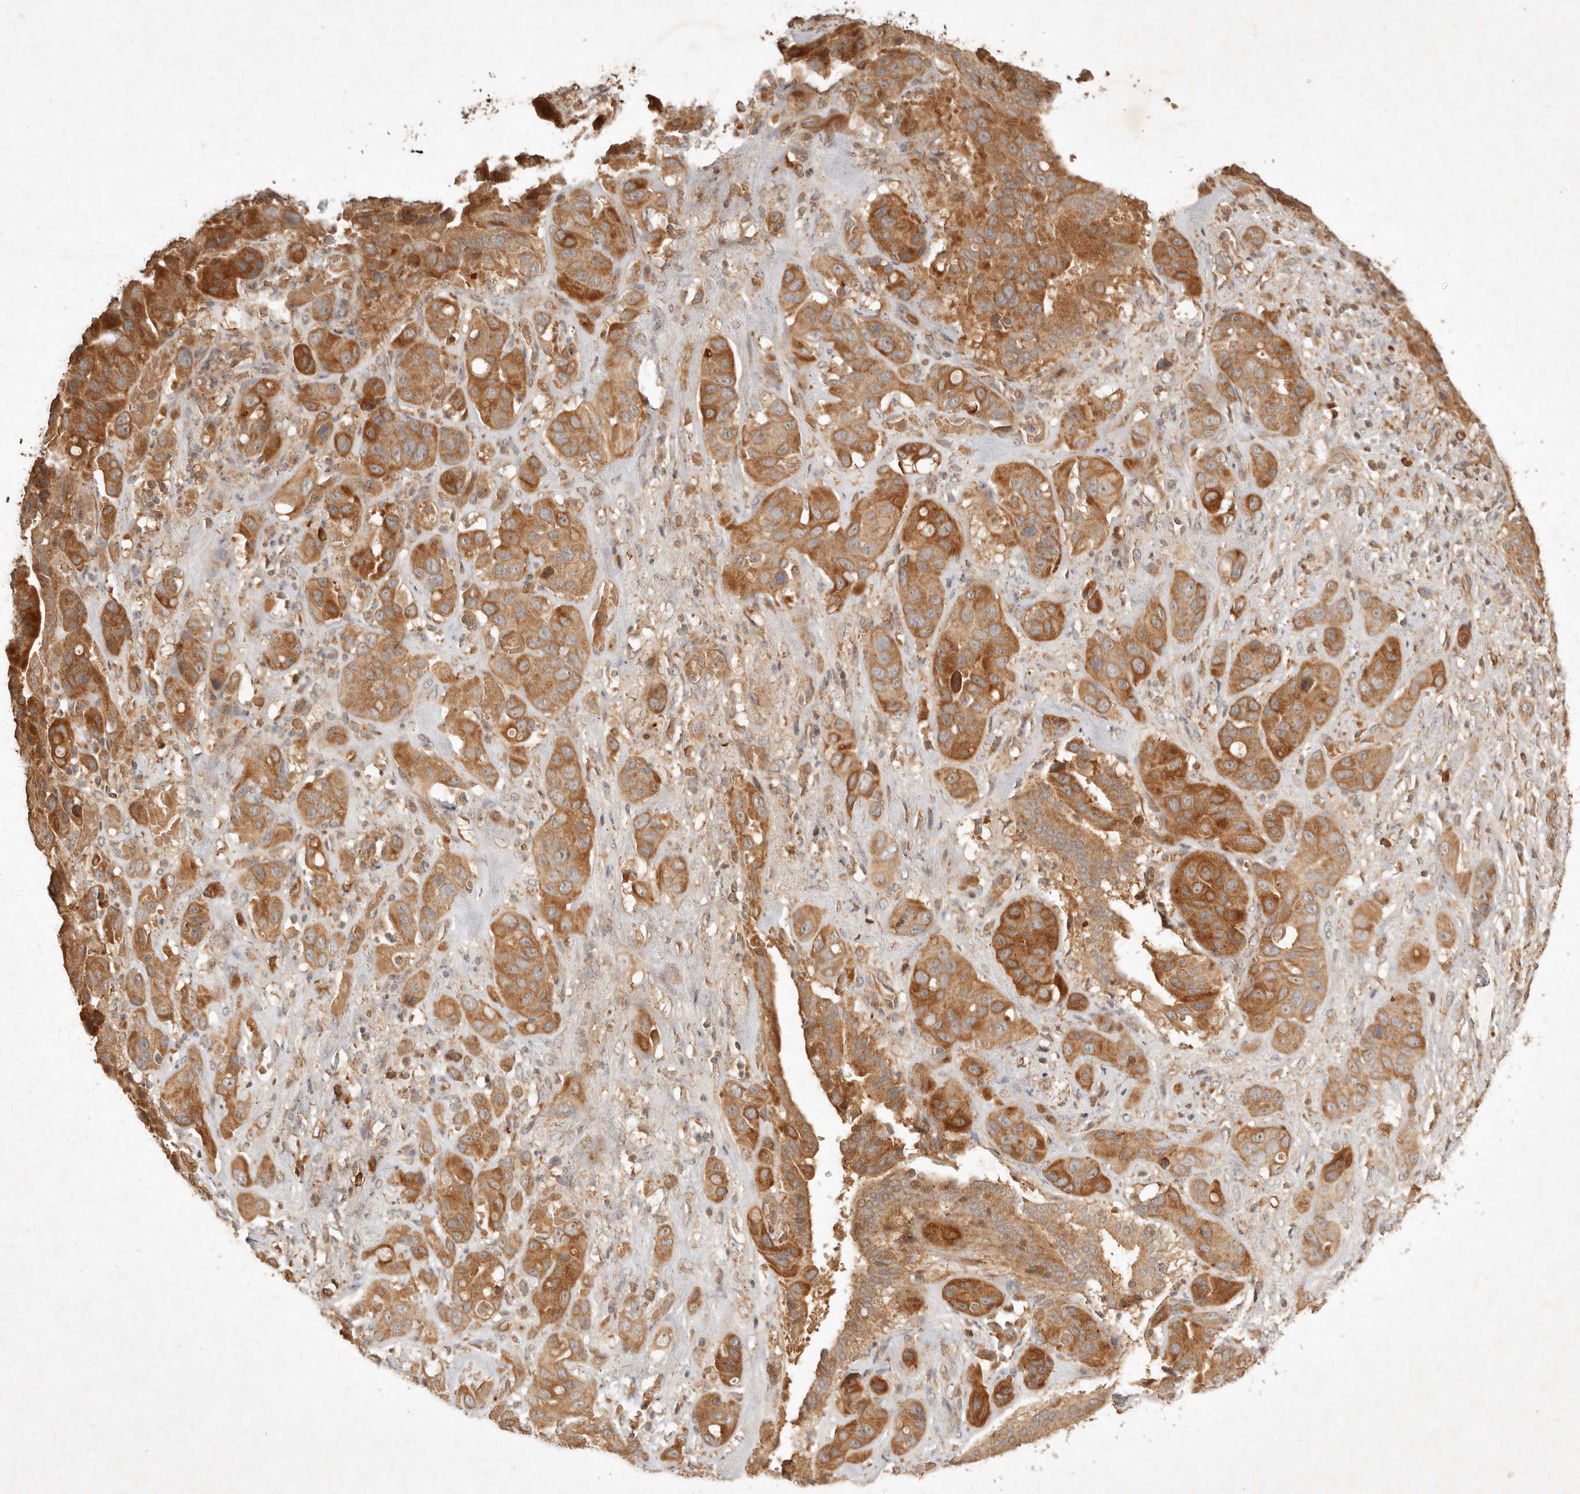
{"staining": {"intensity": "strong", "quantity": ">75%", "location": "cytoplasmic/membranous"}, "tissue": "liver cancer", "cell_type": "Tumor cells", "image_type": "cancer", "snomed": [{"axis": "morphology", "description": "Cholangiocarcinoma"}, {"axis": "topography", "description": "Liver"}], "caption": "Approximately >75% of tumor cells in human cholangiocarcinoma (liver) demonstrate strong cytoplasmic/membranous protein staining as visualized by brown immunohistochemical staining.", "gene": "CLEC4C", "patient": {"sex": "female", "age": 52}}